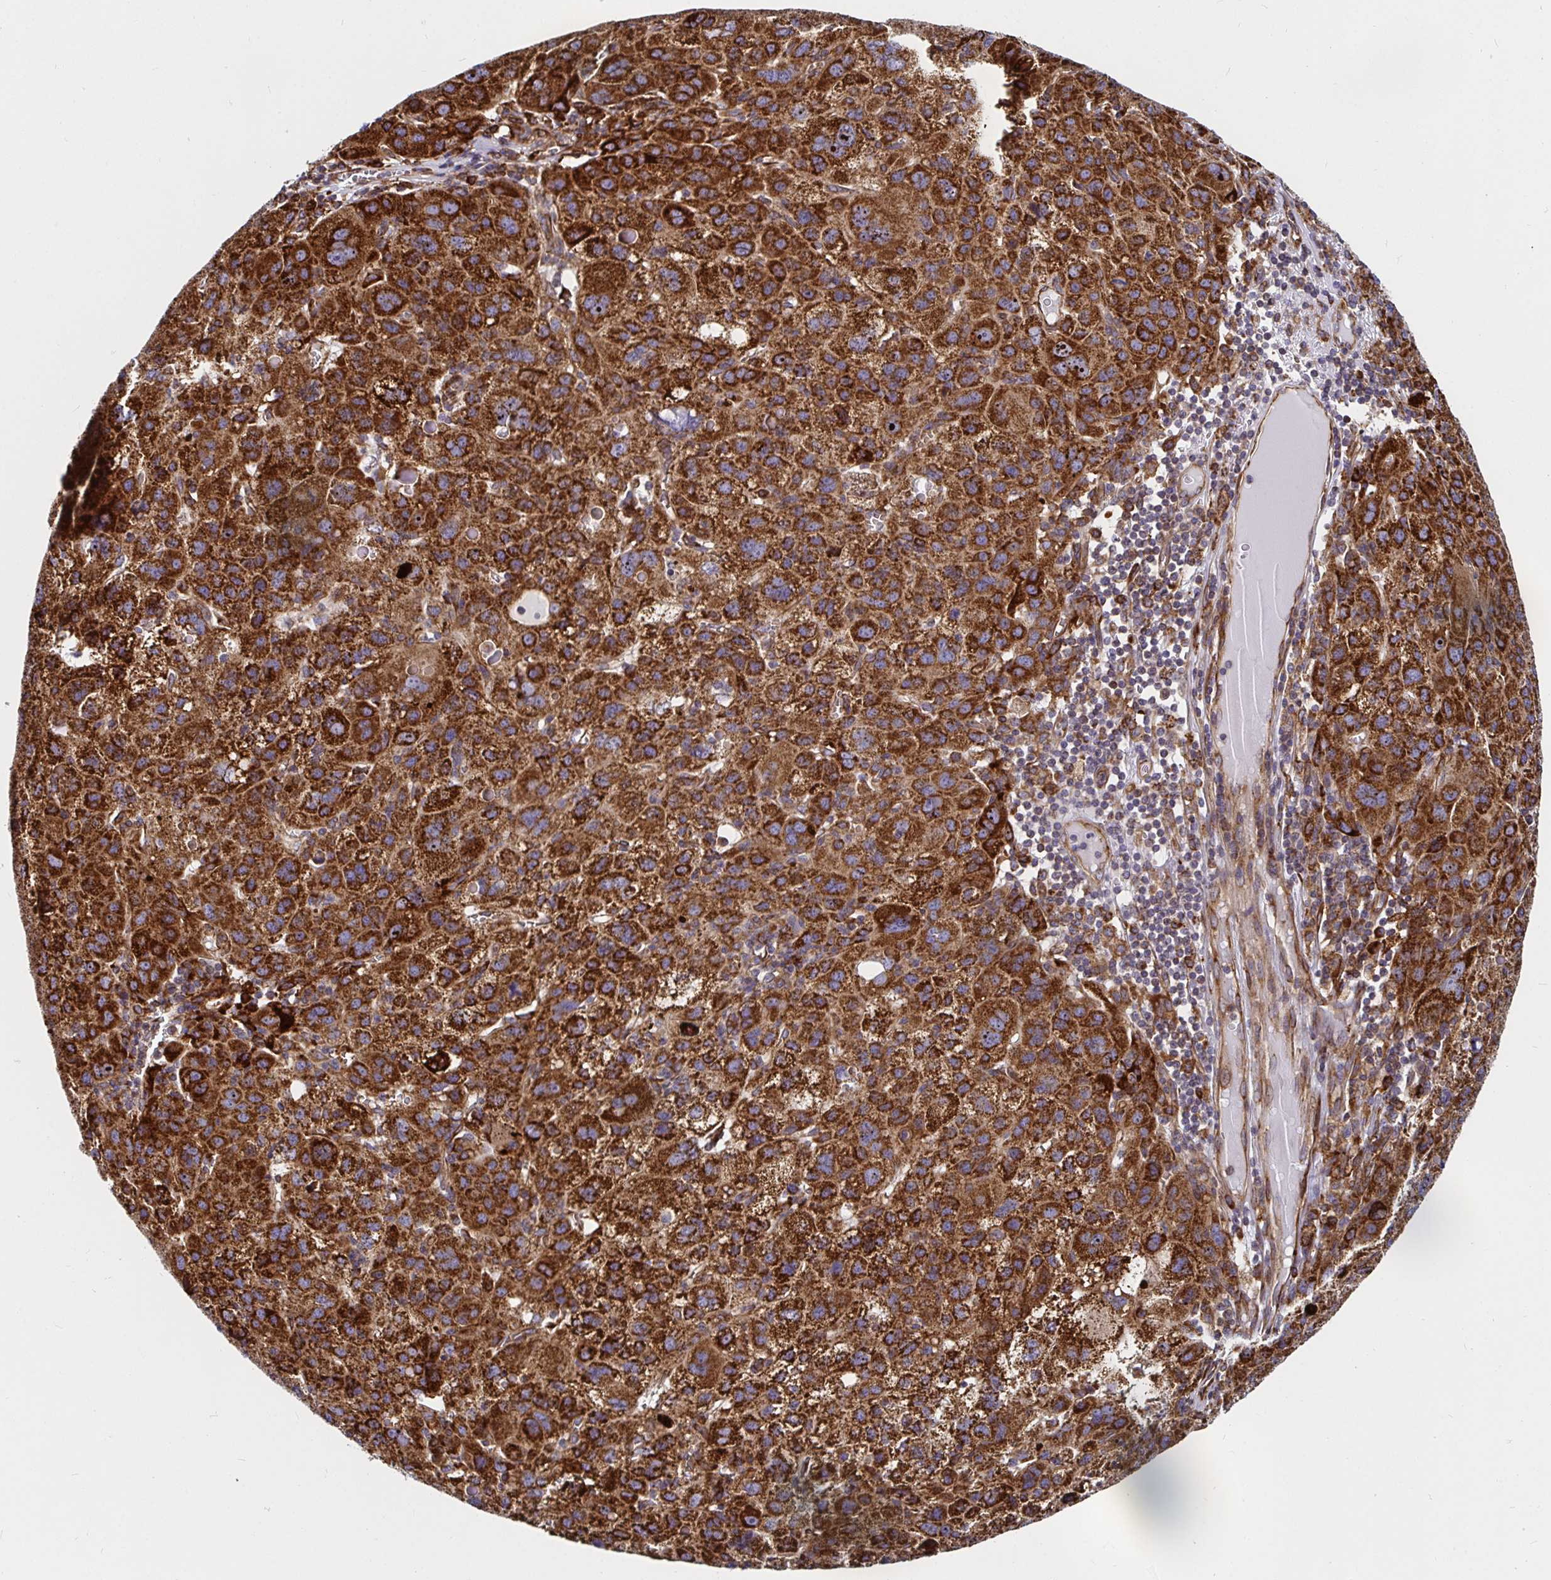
{"staining": {"intensity": "strong", "quantity": ">75%", "location": "cytoplasmic/membranous"}, "tissue": "liver cancer", "cell_type": "Tumor cells", "image_type": "cancer", "snomed": [{"axis": "morphology", "description": "Carcinoma, Hepatocellular, NOS"}, {"axis": "topography", "description": "Liver"}], "caption": "DAB (3,3'-diaminobenzidine) immunohistochemical staining of liver cancer (hepatocellular carcinoma) reveals strong cytoplasmic/membranous protein positivity in approximately >75% of tumor cells.", "gene": "SMYD3", "patient": {"sex": "female", "age": 77}}